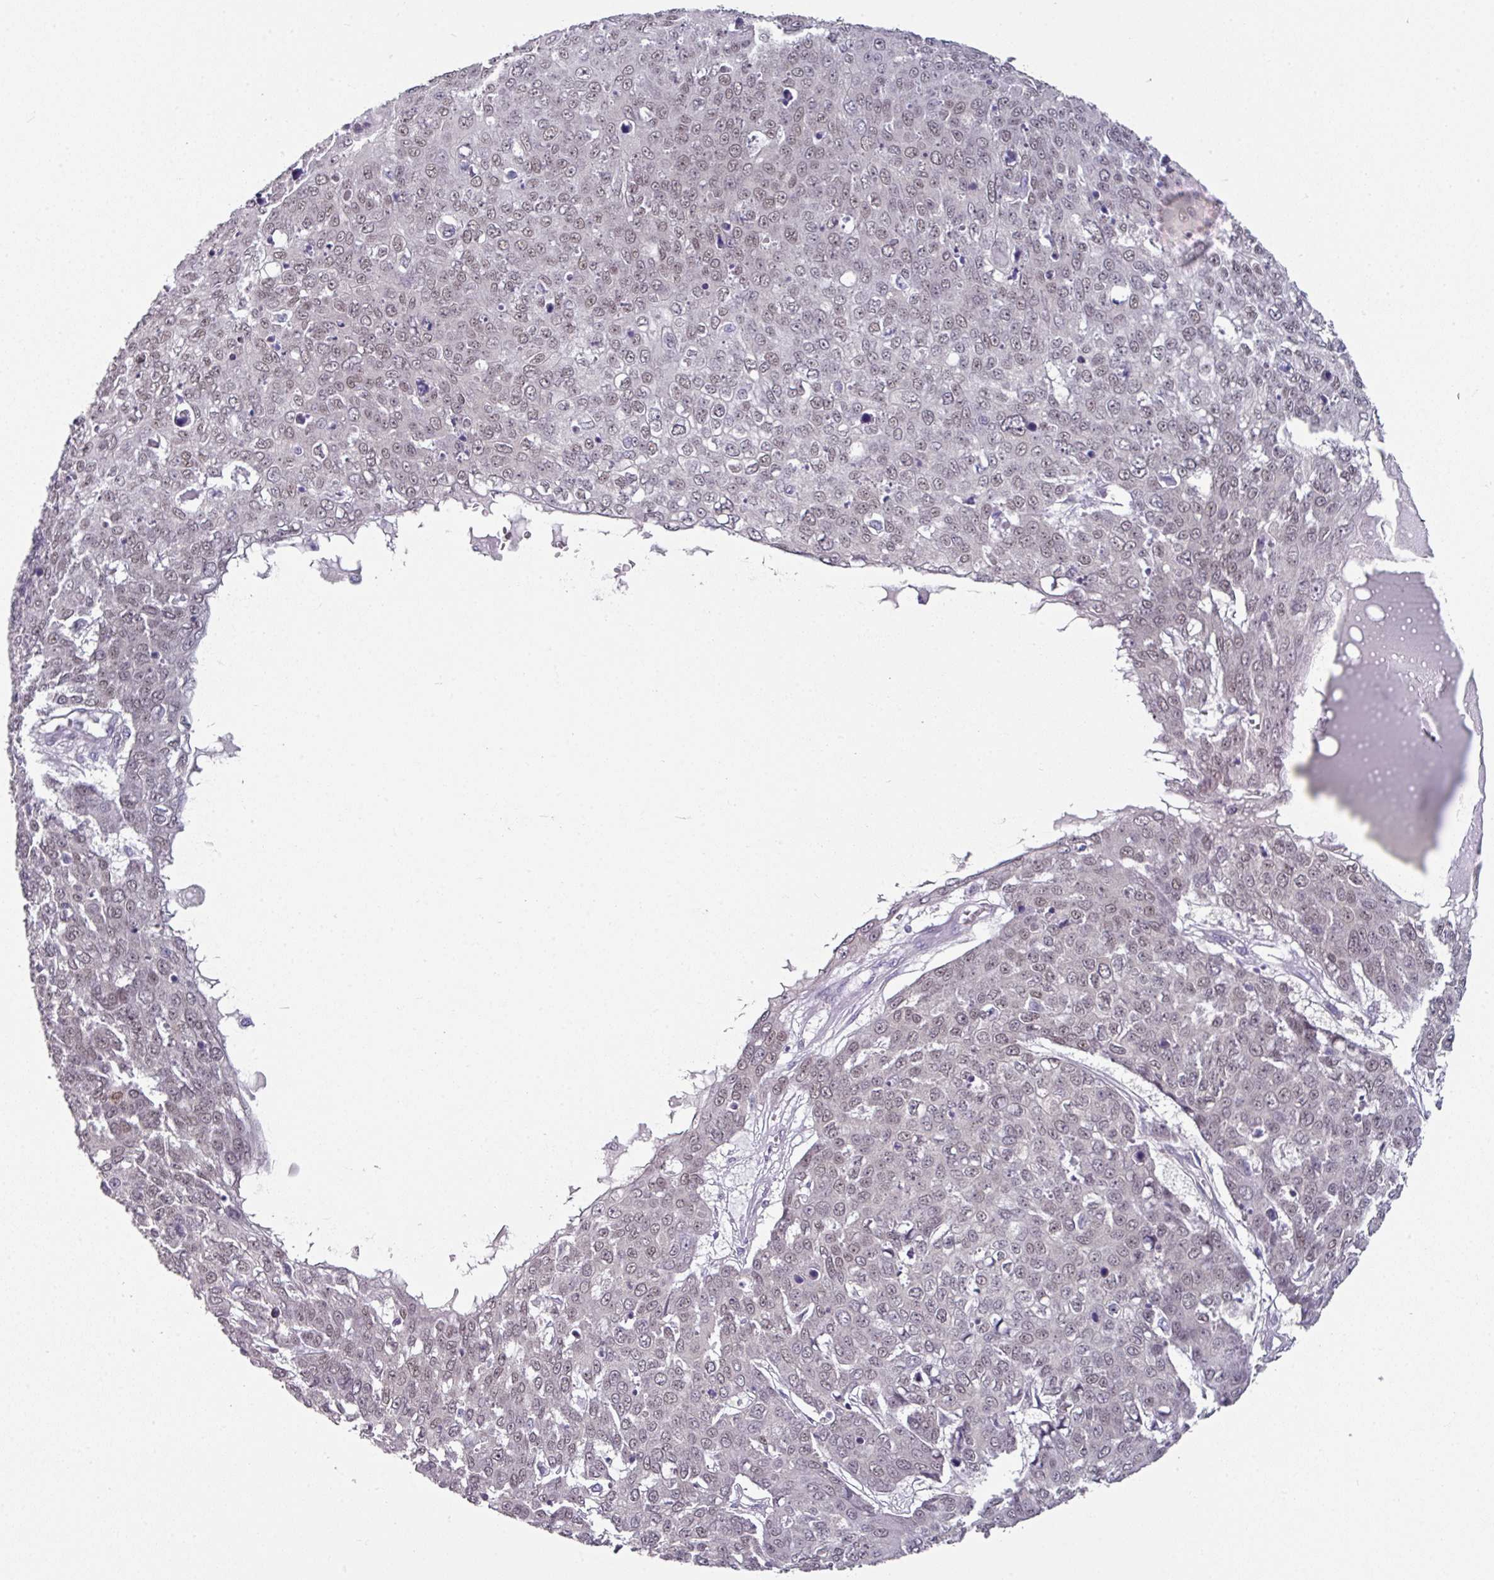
{"staining": {"intensity": "weak", "quantity": ">75%", "location": "nuclear"}, "tissue": "skin cancer", "cell_type": "Tumor cells", "image_type": "cancer", "snomed": [{"axis": "morphology", "description": "Squamous cell carcinoma, NOS"}, {"axis": "topography", "description": "Skin"}], "caption": "Immunohistochemical staining of squamous cell carcinoma (skin) reveals low levels of weak nuclear staining in approximately >75% of tumor cells.", "gene": "ELK1", "patient": {"sex": "male", "age": 71}}